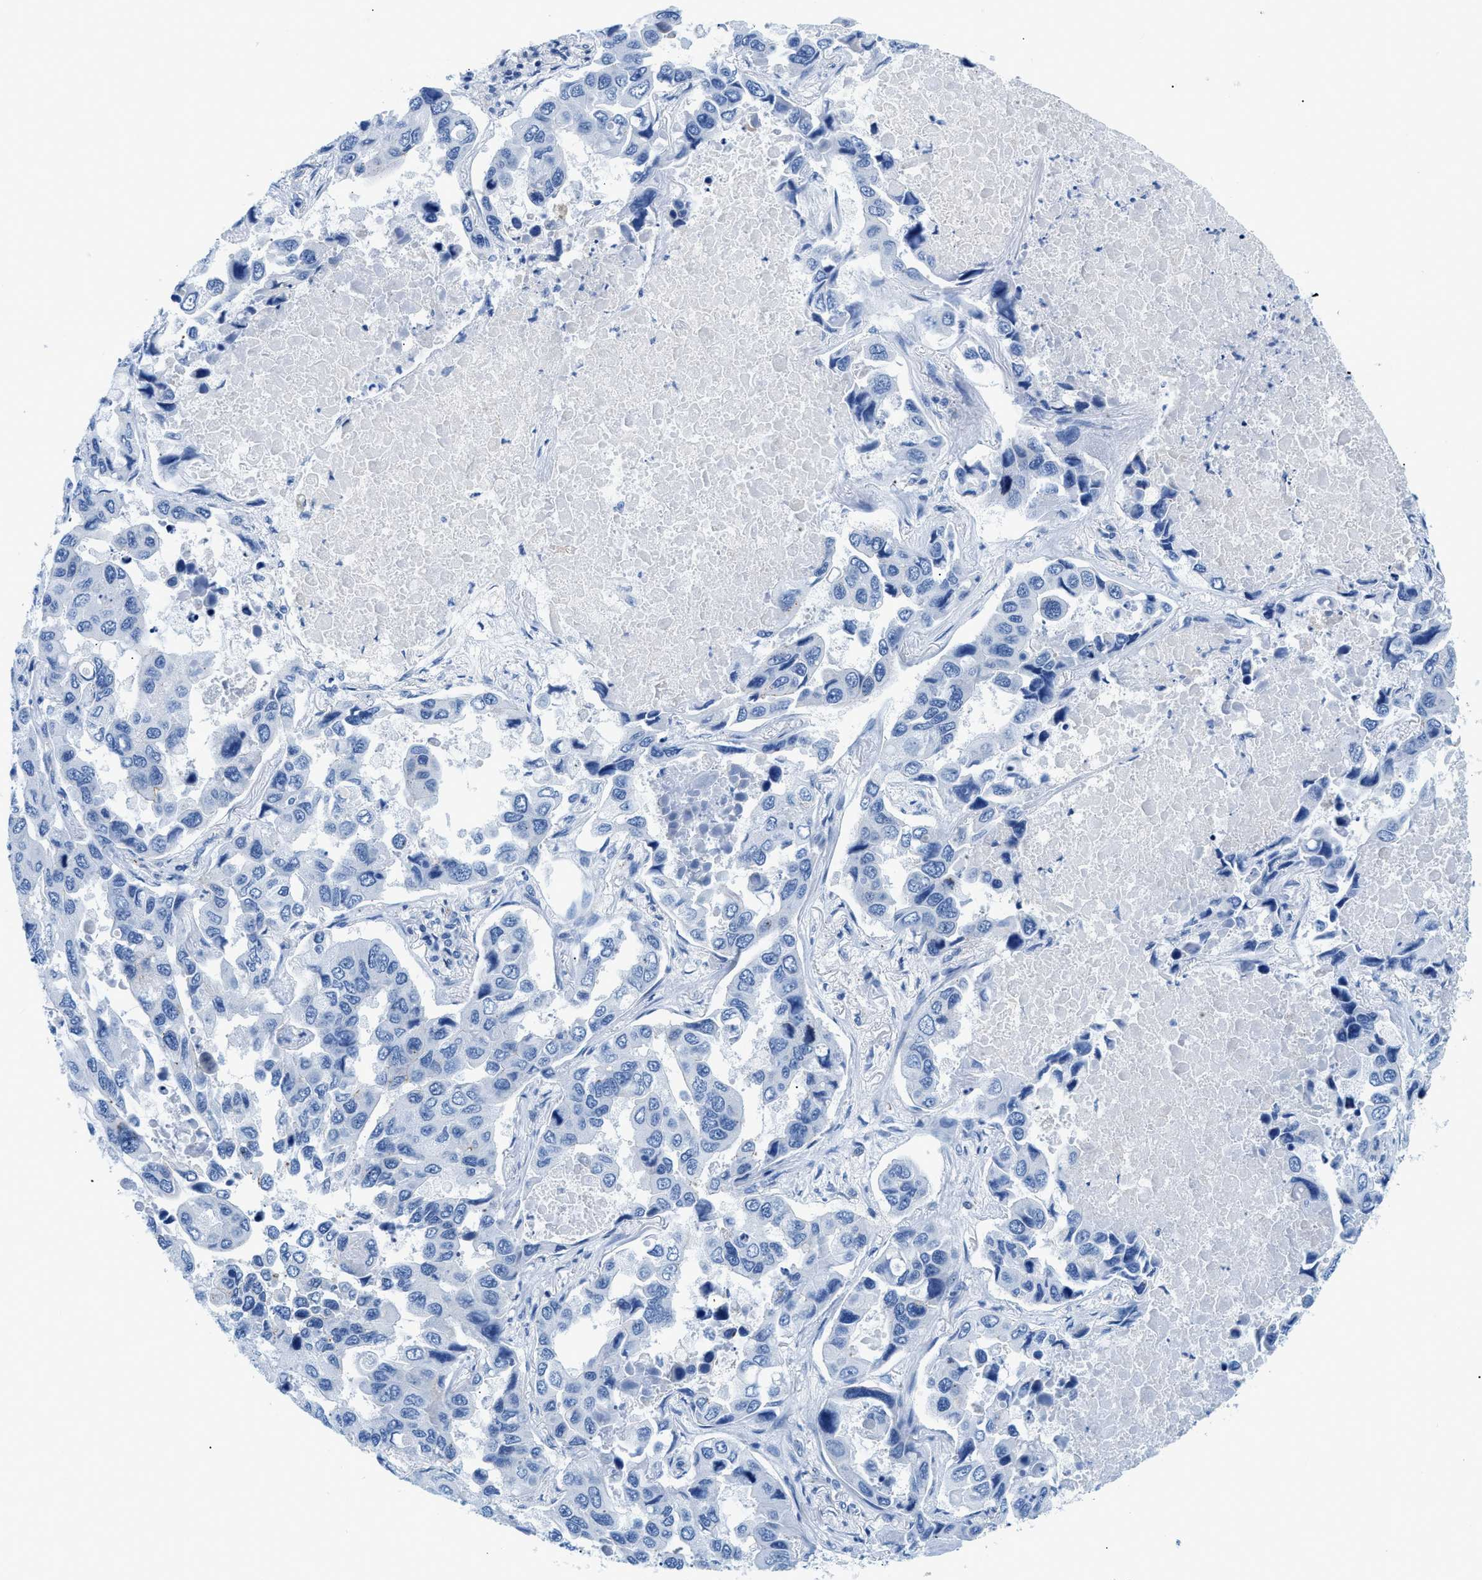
{"staining": {"intensity": "negative", "quantity": "none", "location": "none"}, "tissue": "lung cancer", "cell_type": "Tumor cells", "image_type": "cancer", "snomed": [{"axis": "morphology", "description": "Adenocarcinoma, NOS"}, {"axis": "topography", "description": "Lung"}], "caption": "The photomicrograph reveals no significant staining in tumor cells of lung cancer (adenocarcinoma). (Brightfield microscopy of DAB immunohistochemistry (IHC) at high magnification).", "gene": "FDCSP", "patient": {"sex": "male", "age": 64}}